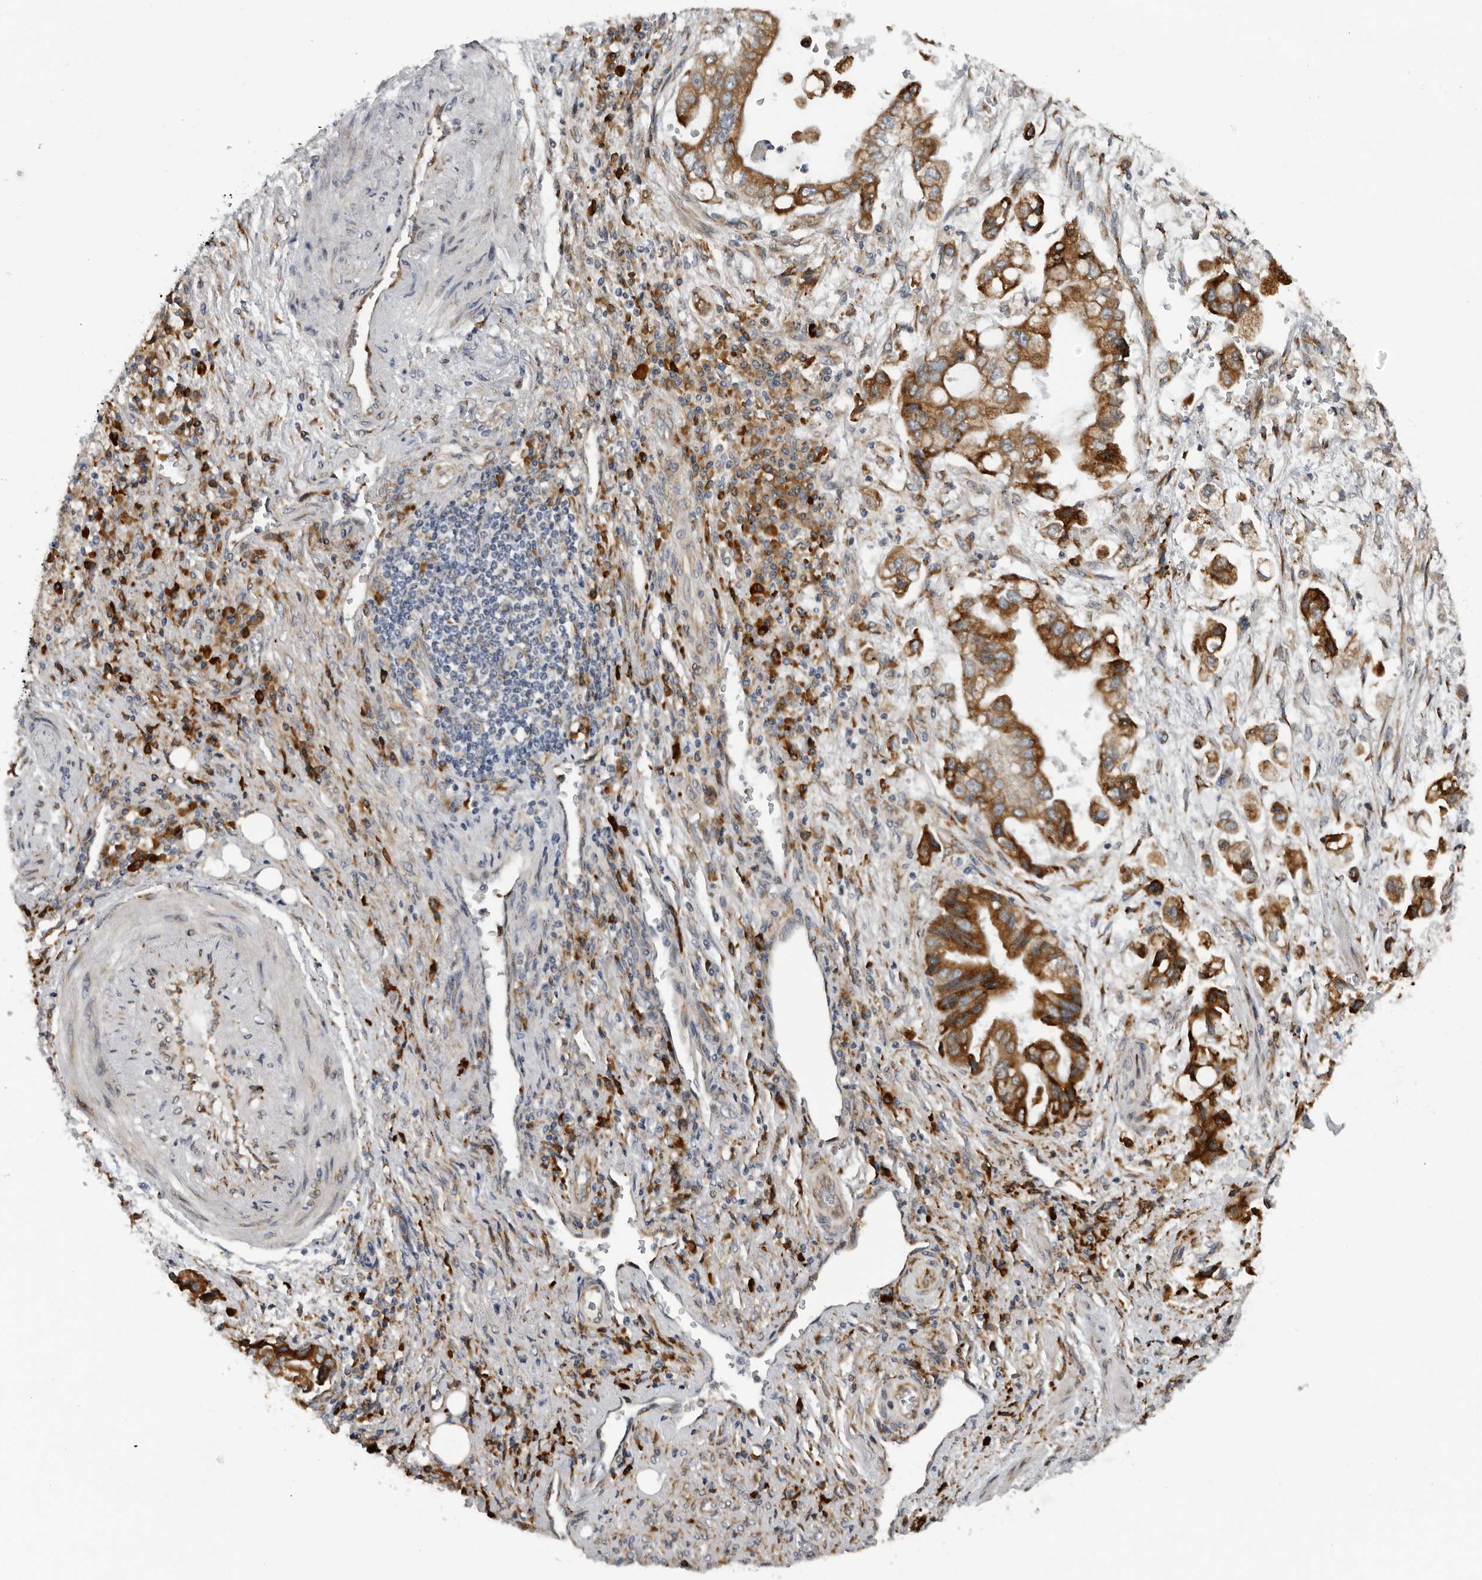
{"staining": {"intensity": "strong", "quantity": ">75%", "location": "cytoplasmic/membranous"}, "tissue": "stomach cancer", "cell_type": "Tumor cells", "image_type": "cancer", "snomed": [{"axis": "morphology", "description": "Adenocarcinoma, NOS"}, {"axis": "topography", "description": "Stomach"}], "caption": "Human stomach cancer (adenocarcinoma) stained with a brown dye shows strong cytoplasmic/membranous positive positivity in about >75% of tumor cells.", "gene": "ALPK2", "patient": {"sex": "male", "age": 62}}